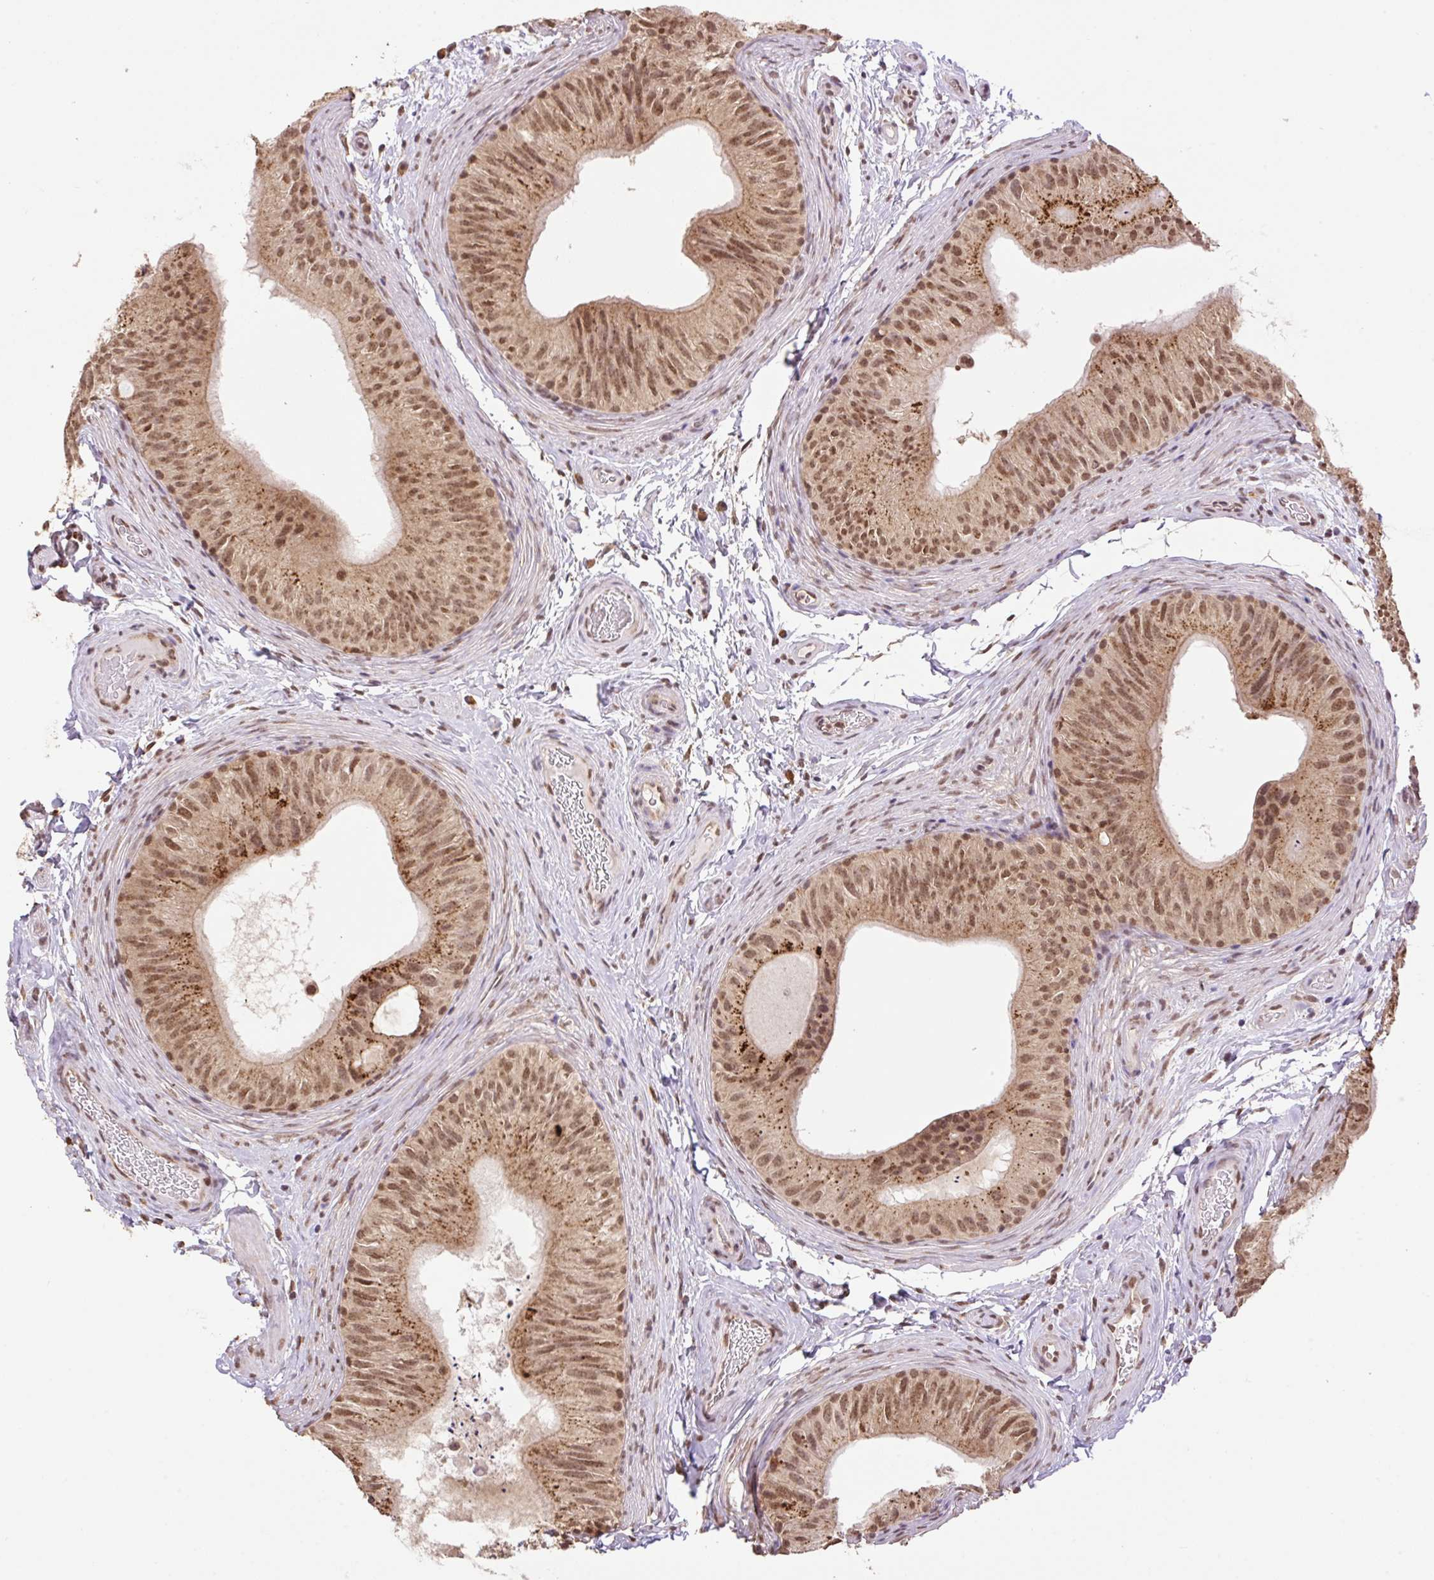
{"staining": {"intensity": "moderate", "quantity": ">75%", "location": "cytoplasmic/membranous,nuclear"}, "tissue": "epididymis", "cell_type": "Glandular cells", "image_type": "normal", "snomed": [{"axis": "morphology", "description": "Normal tissue, NOS"}, {"axis": "topography", "description": "Epididymis"}], "caption": "Epididymis stained with a brown dye displays moderate cytoplasmic/membranous,nuclear positive expression in approximately >75% of glandular cells.", "gene": "VPS25", "patient": {"sex": "male", "age": 24}}